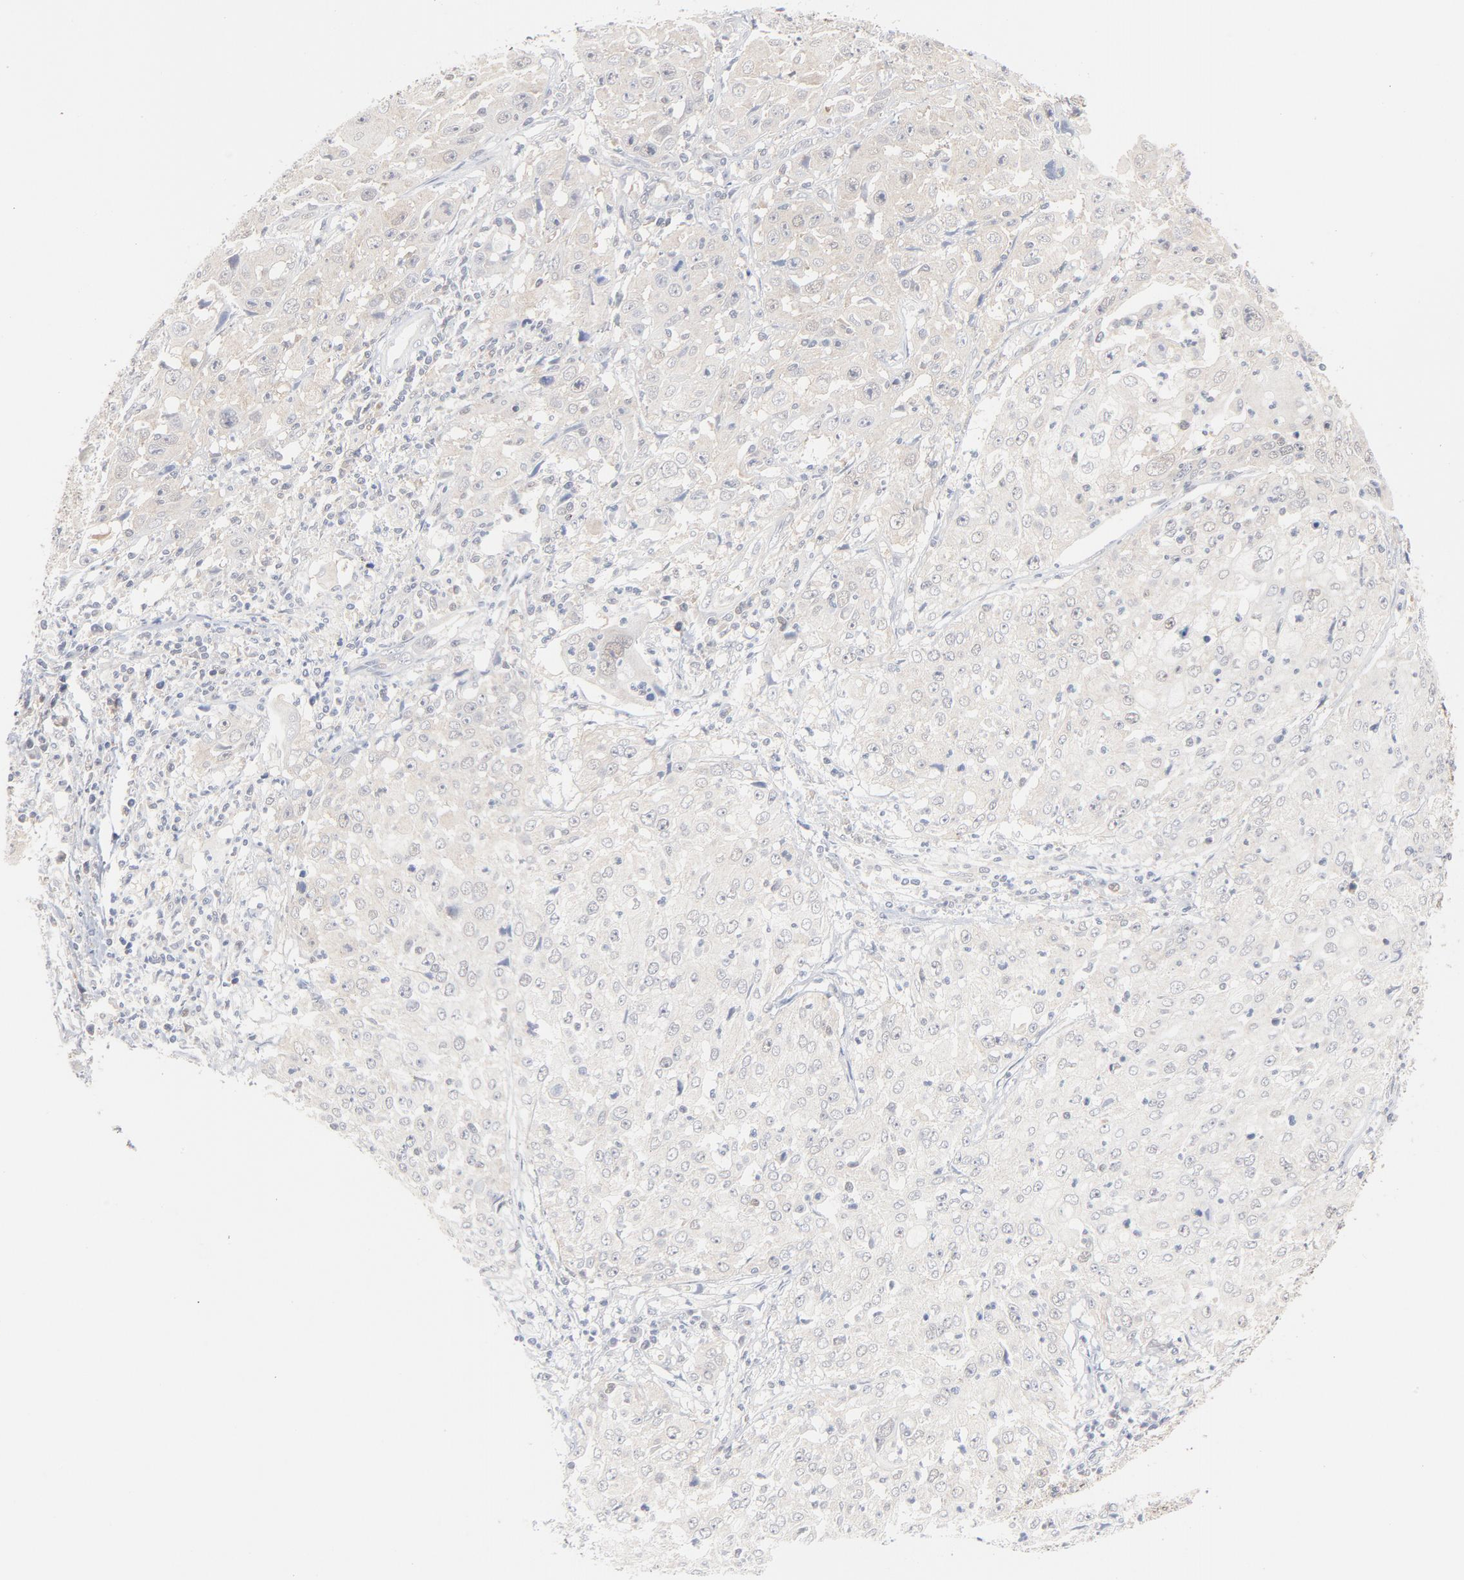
{"staining": {"intensity": "negative", "quantity": "none", "location": "none"}, "tissue": "cervical cancer", "cell_type": "Tumor cells", "image_type": "cancer", "snomed": [{"axis": "morphology", "description": "Squamous cell carcinoma, NOS"}, {"axis": "topography", "description": "Cervix"}], "caption": "Cervical cancer (squamous cell carcinoma) was stained to show a protein in brown. There is no significant positivity in tumor cells. Brightfield microscopy of IHC stained with DAB (3,3'-diaminobenzidine) (brown) and hematoxylin (blue), captured at high magnification.", "gene": "UBL4A", "patient": {"sex": "female", "age": 39}}